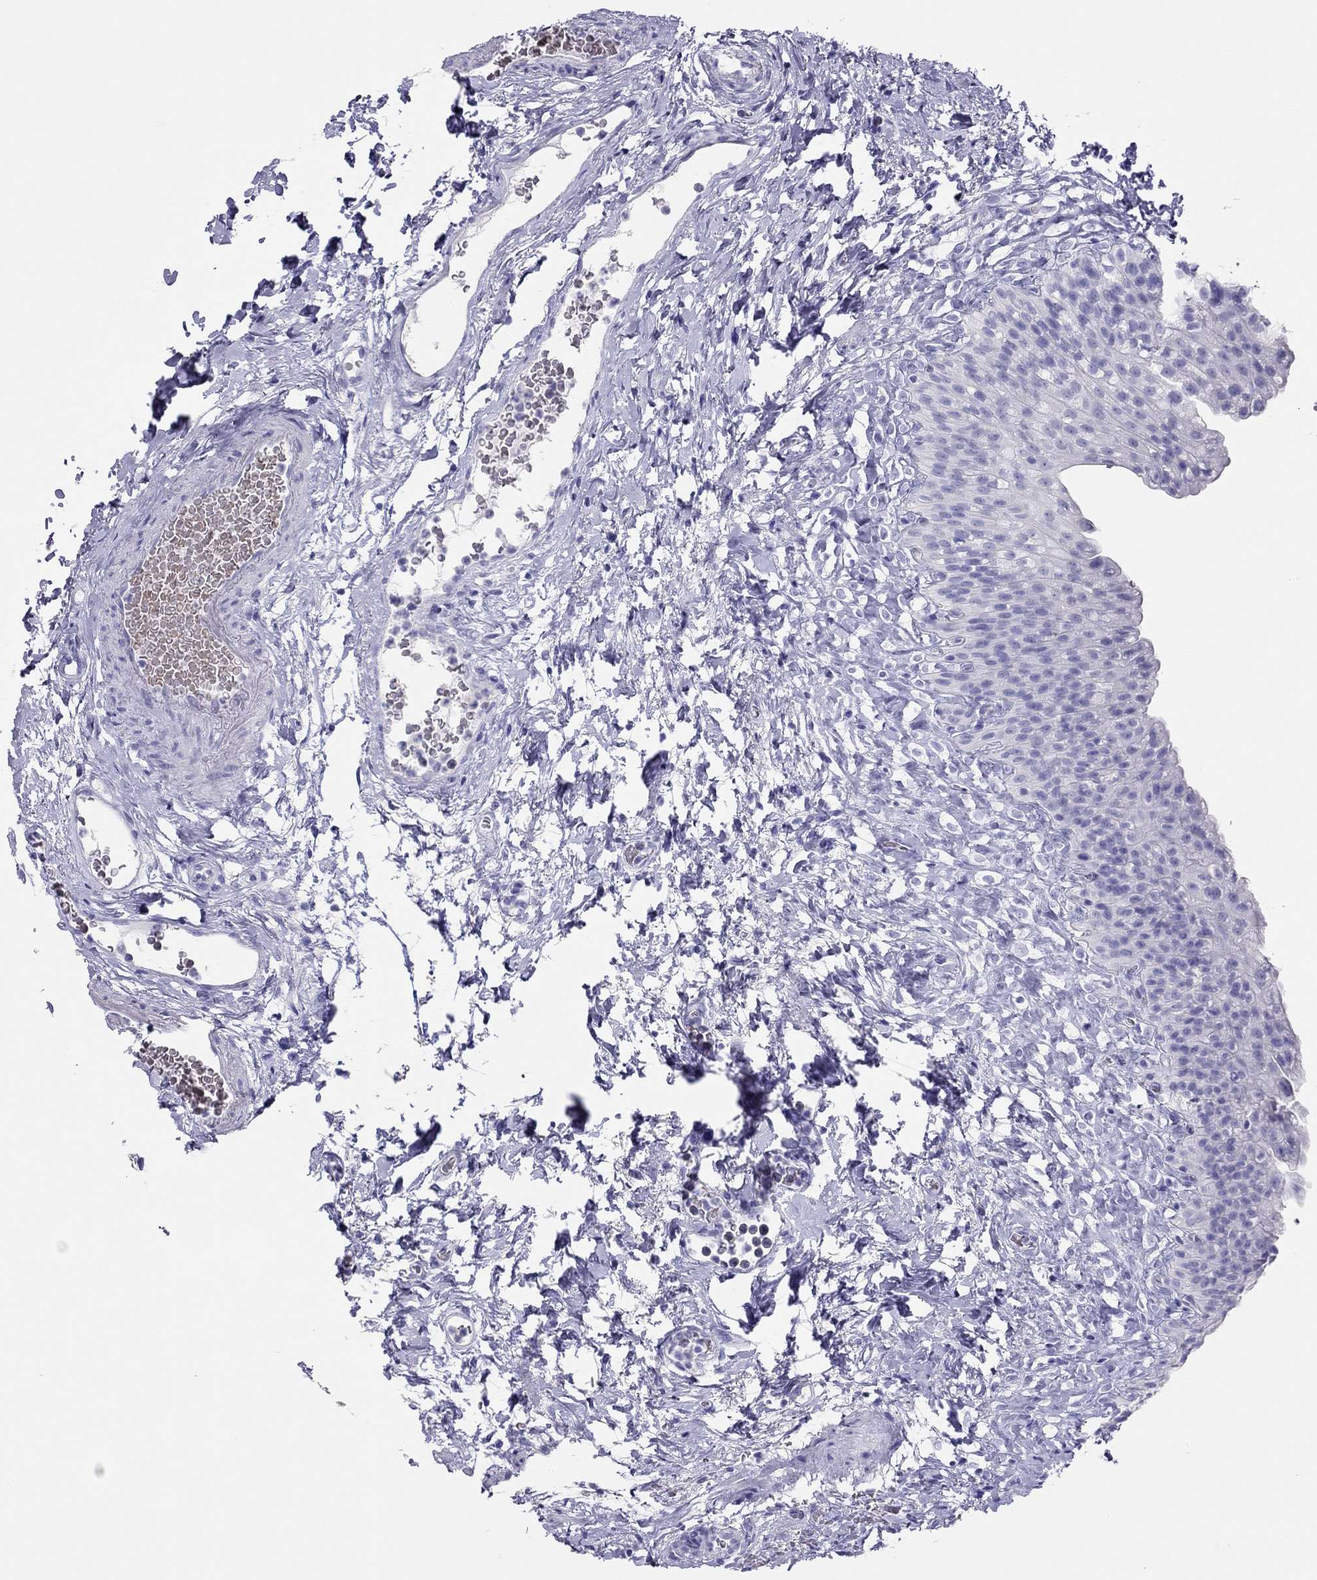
{"staining": {"intensity": "negative", "quantity": "none", "location": "none"}, "tissue": "urinary bladder", "cell_type": "Urothelial cells", "image_type": "normal", "snomed": [{"axis": "morphology", "description": "Normal tissue, NOS"}, {"axis": "topography", "description": "Urinary bladder"}], "caption": "The histopathology image shows no staining of urothelial cells in unremarkable urinary bladder.", "gene": "TSHB", "patient": {"sex": "male", "age": 76}}